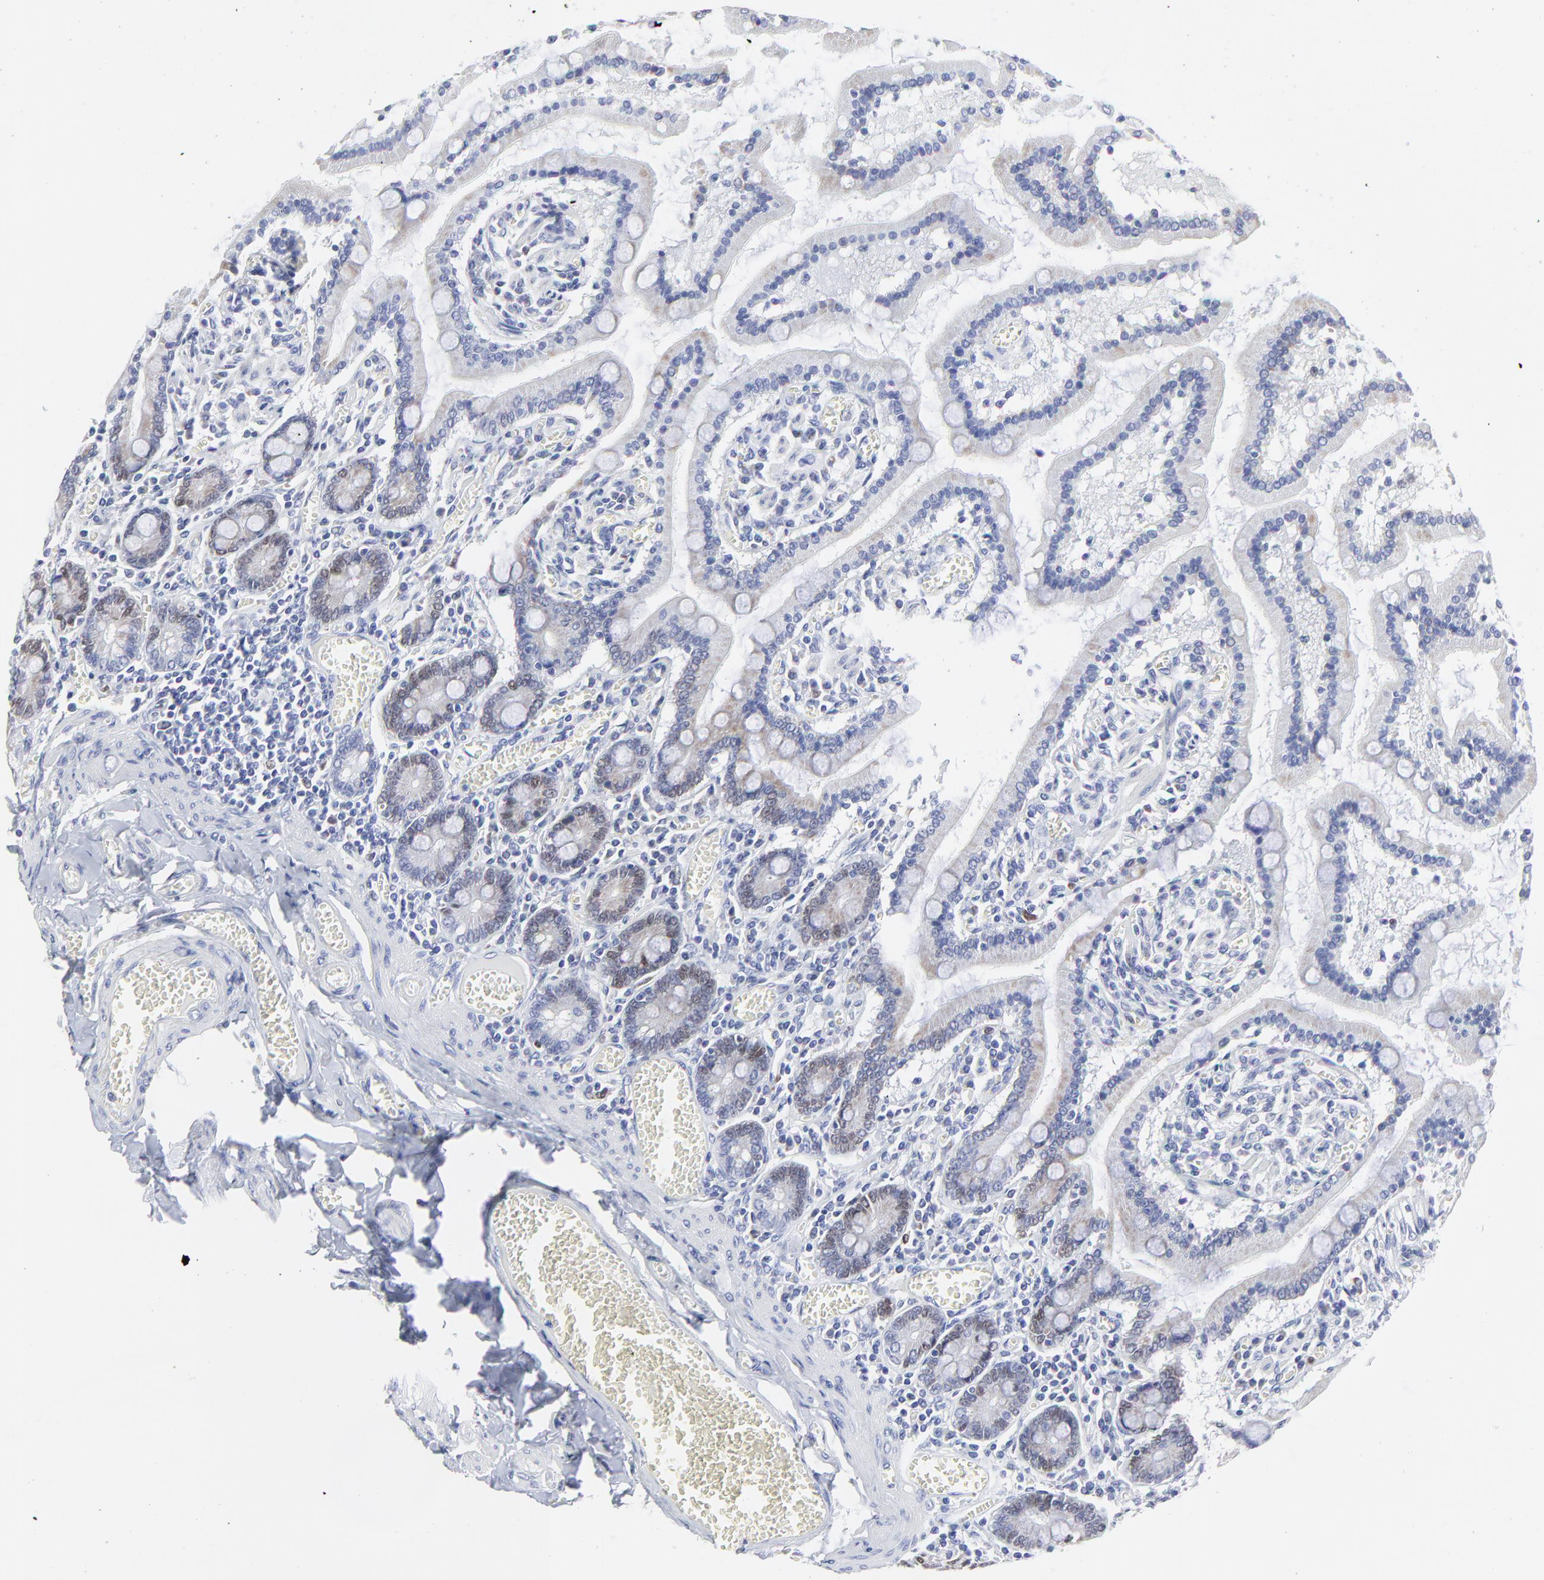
{"staining": {"intensity": "moderate", "quantity": "<25%", "location": "nuclear"}, "tissue": "small intestine", "cell_type": "Glandular cells", "image_type": "normal", "snomed": [{"axis": "morphology", "description": "Normal tissue, NOS"}, {"axis": "topography", "description": "Small intestine"}], "caption": "A brown stain highlights moderate nuclear expression of a protein in glandular cells of benign human small intestine. Immunohistochemistry stains the protein in brown and the nuclei are stained blue.", "gene": "NCAPH", "patient": {"sex": "male", "age": 59}}